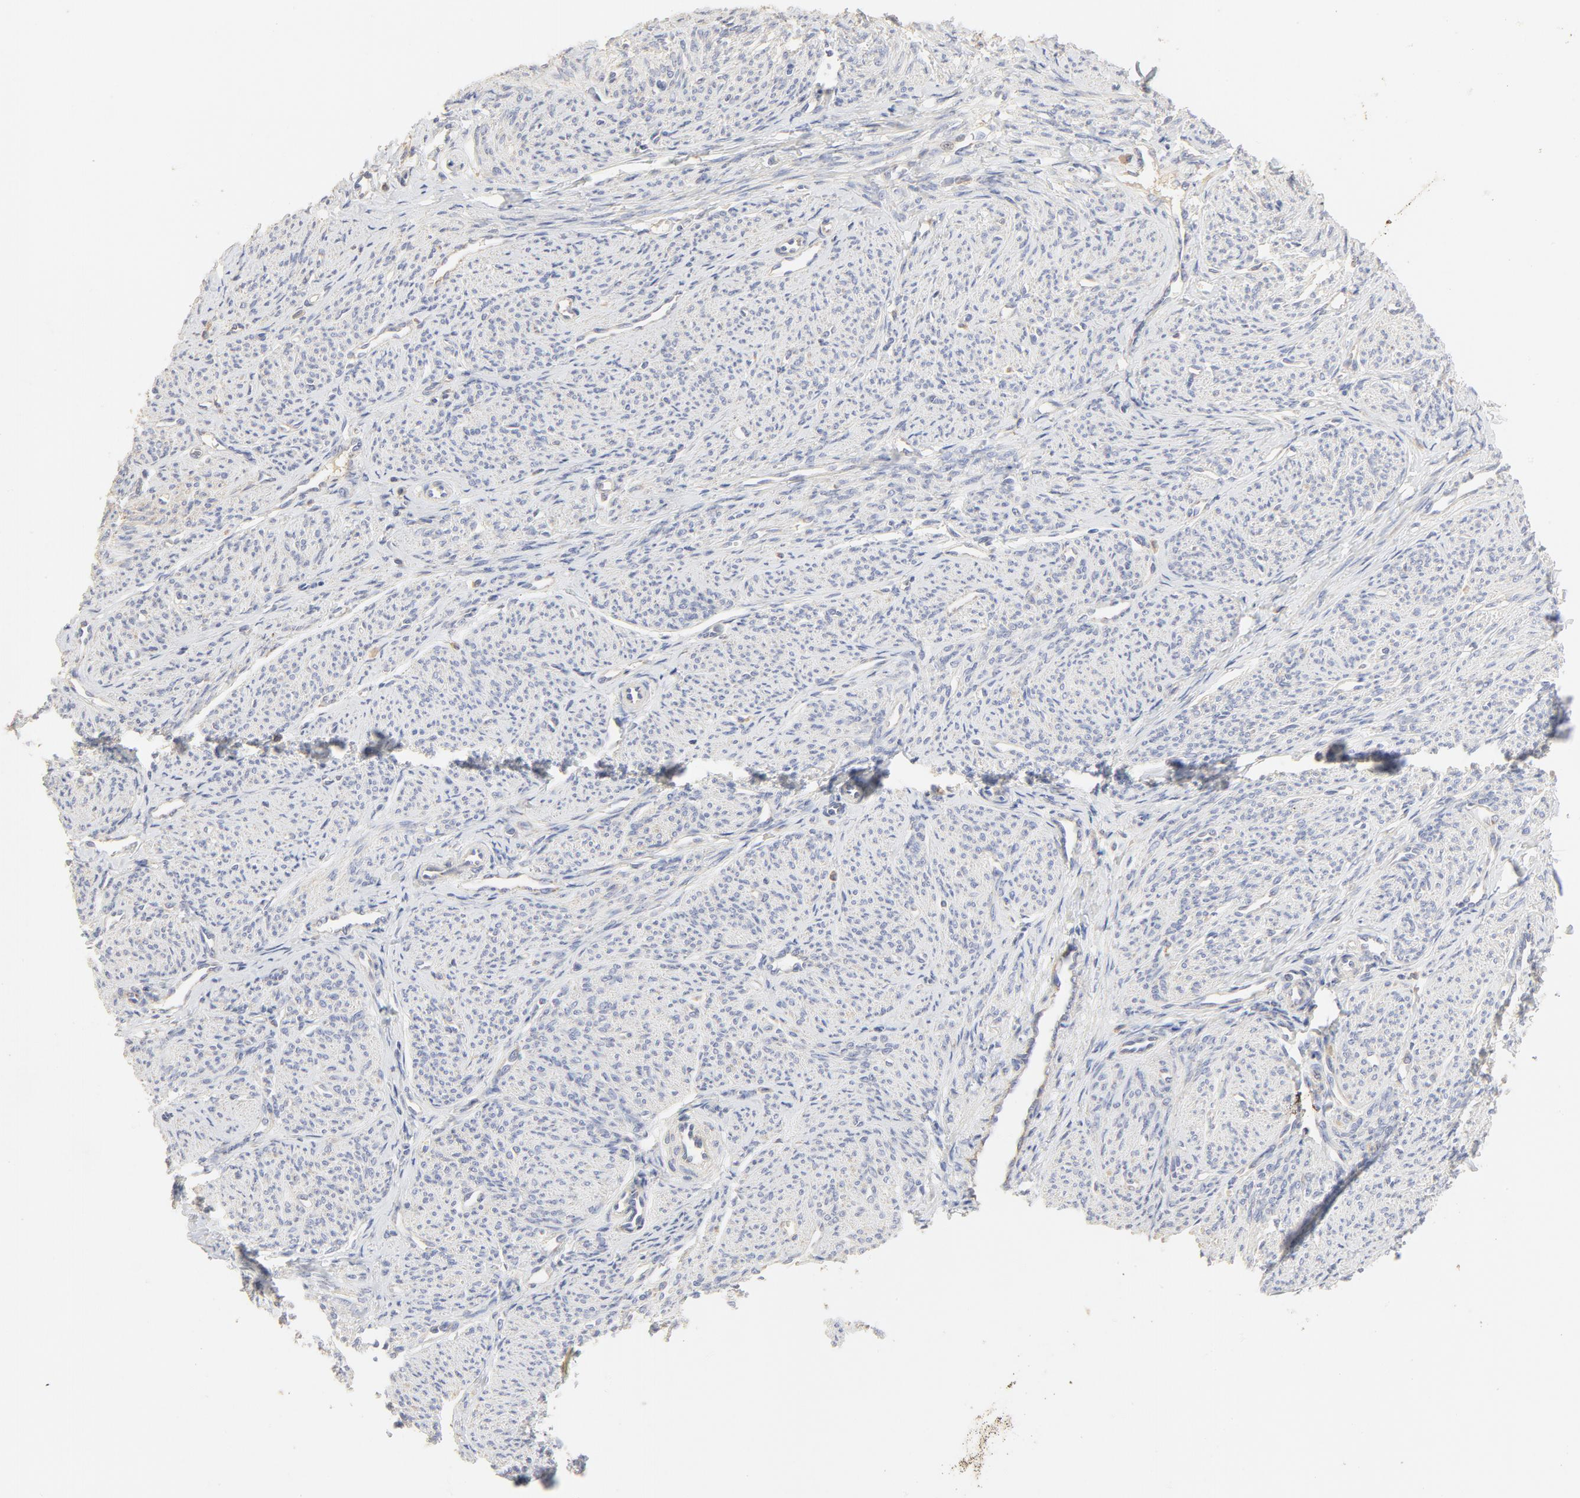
{"staining": {"intensity": "negative", "quantity": "none", "location": "none"}, "tissue": "smooth muscle", "cell_type": "Smooth muscle cells", "image_type": "normal", "snomed": [{"axis": "morphology", "description": "Normal tissue, NOS"}, {"axis": "topography", "description": "Smooth muscle"}], "caption": "The image demonstrates no significant positivity in smooth muscle cells of smooth muscle.", "gene": "FCGBP", "patient": {"sex": "female", "age": 65}}